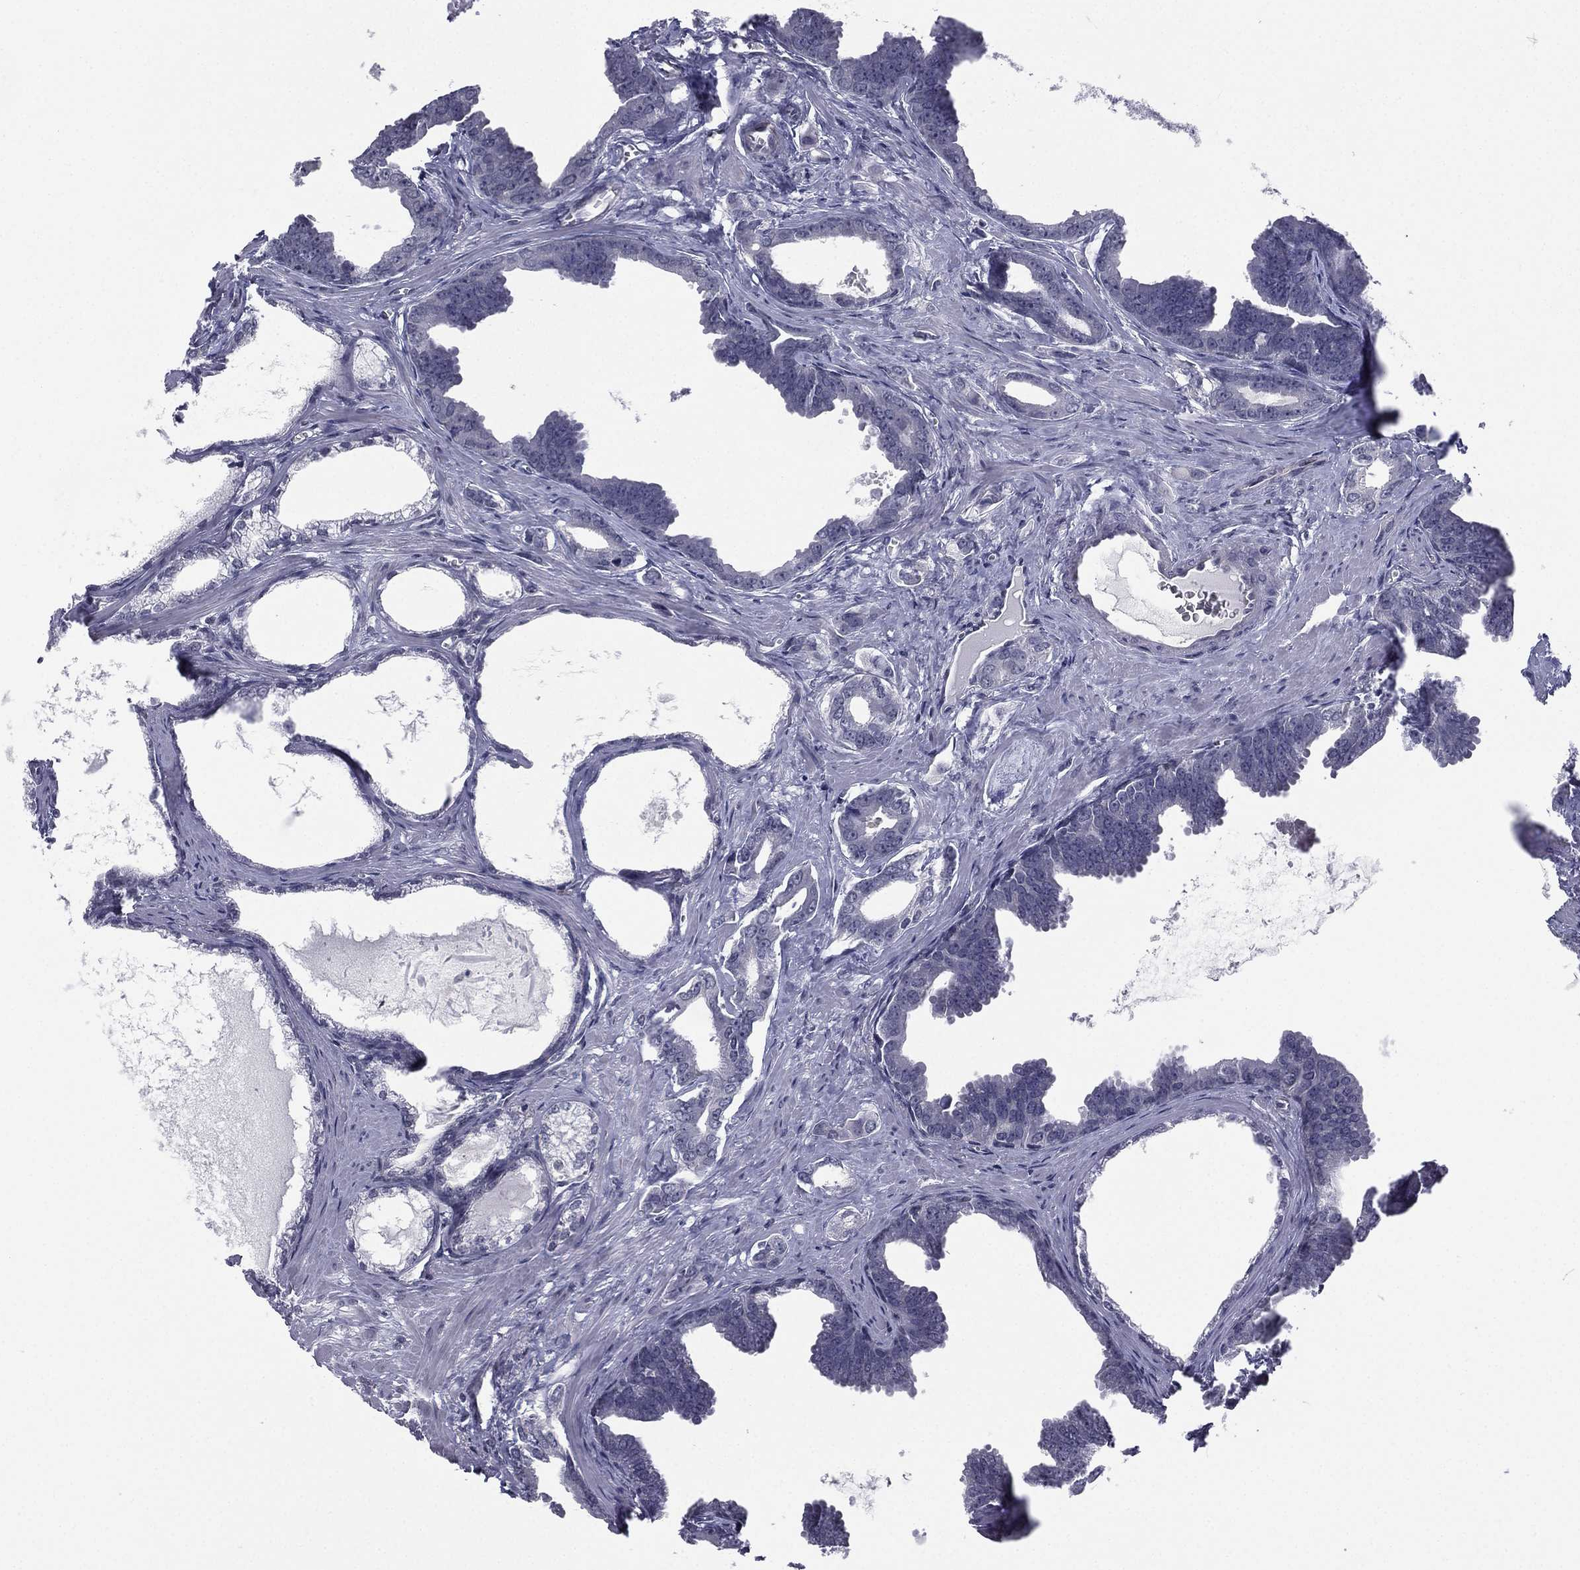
{"staining": {"intensity": "negative", "quantity": "none", "location": "none"}, "tissue": "prostate cancer", "cell_type": "Tumor cells", "image_type": "cancer", "snomed": [{"axis": "morphology", "description": "Adenocarcinoma, NOS"}, {"axis": "topography", "description": "Prostate"}], "caption": "Prostate adenocarcinoma was stained to show a protein in brown. There is no significant positivity in tumor cells.", "gene": "ACTRT2", "patient": {"sex": "male", "age": 66}}